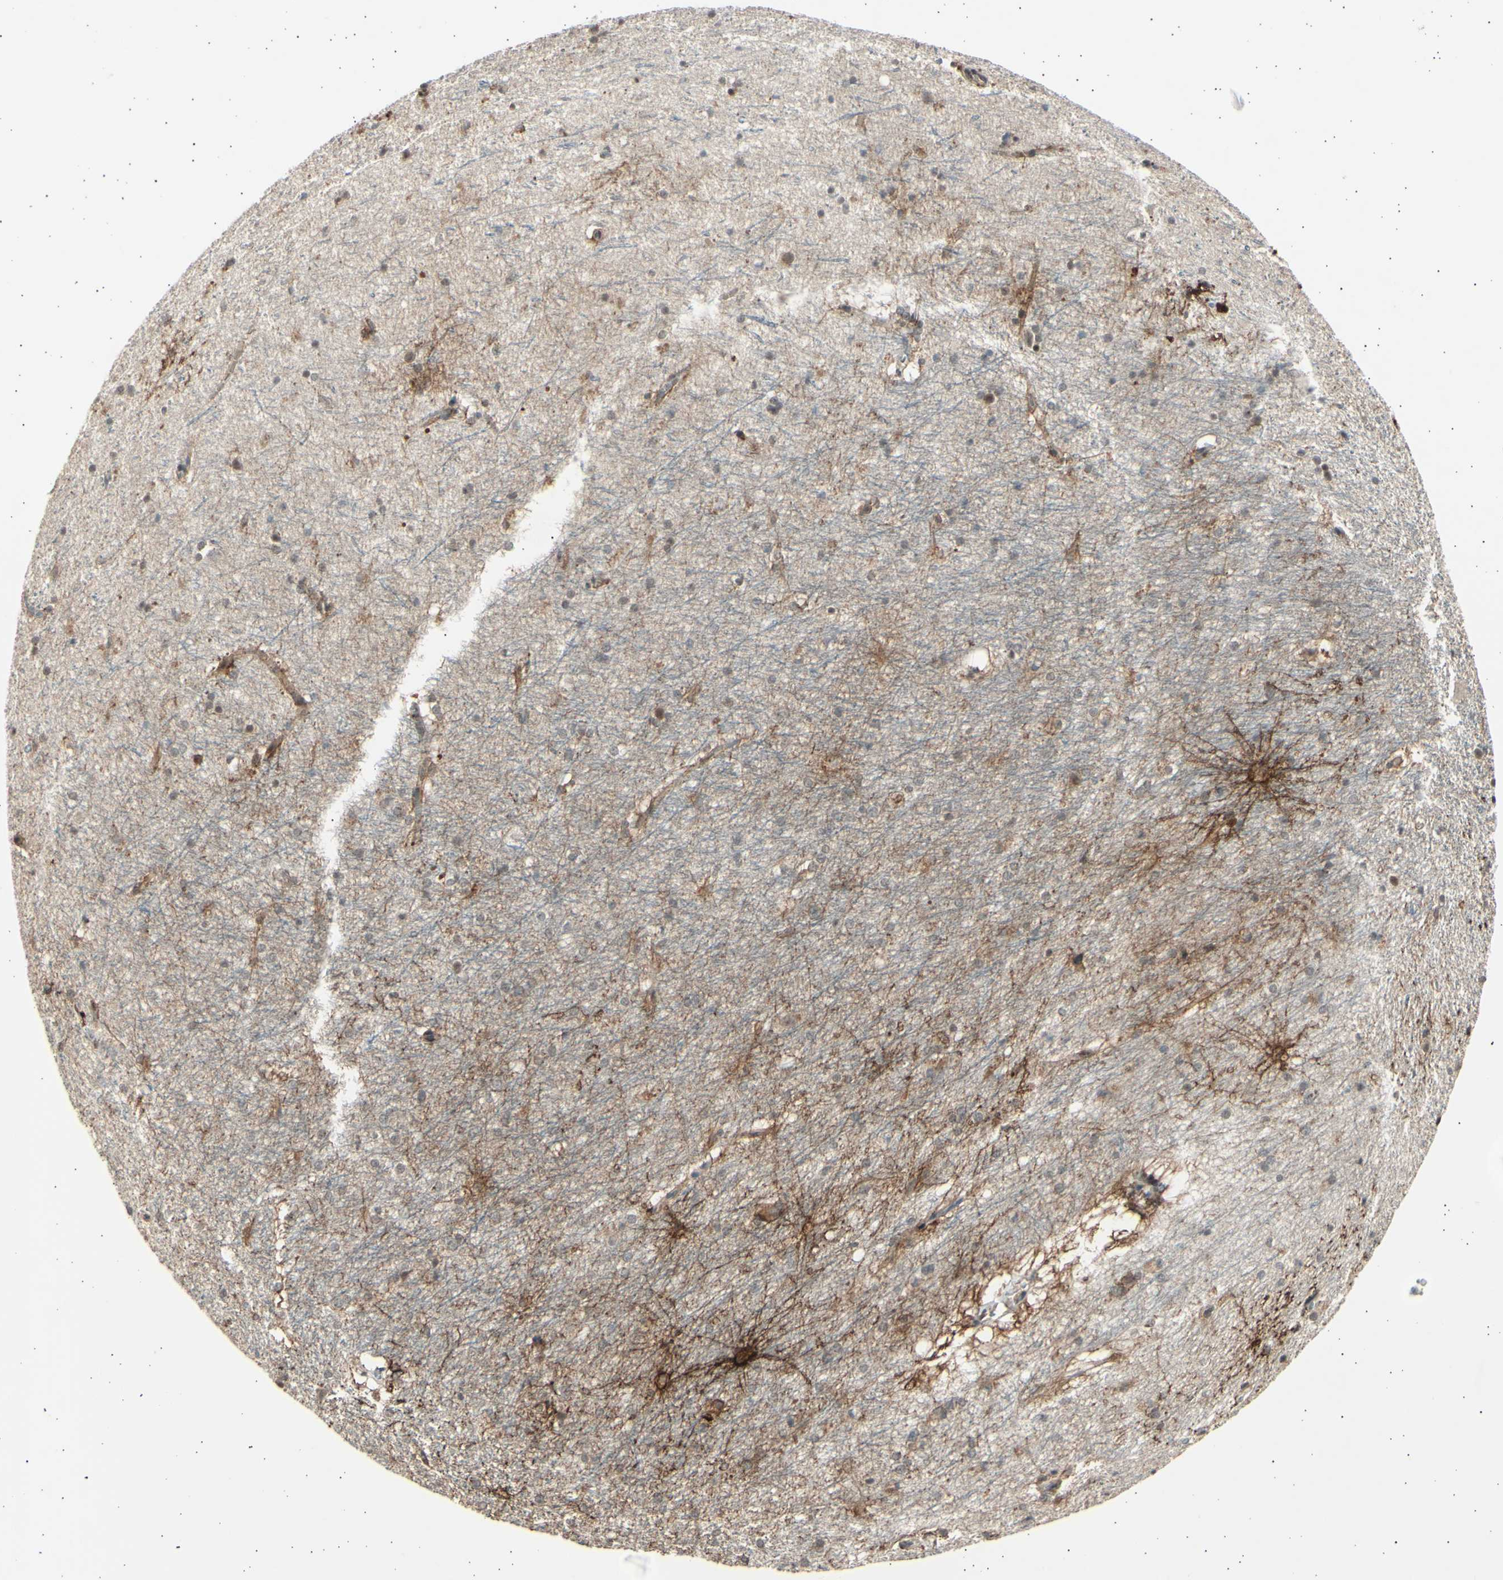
{"staining": {"intensity": "weak", "quantity": "25%-75%", "location": "cytoplasmic/membranous"}, "tissue": "hippocampus", "cell_type": "Glial cells", "image_type": "normal", "snomed": [{"axis": "morphology", "description": "Normal tissue, NOS"}, {"axis": "topography", "description": "Hippocampus"}], "caption": "IHC image of normal human hippocampus stained for a protein (brown), which displays low levels of weak cytoplasmic/membranous expression in approximately 25%-75% of glial cells.", "gene": "PSMD5", "patient": {"sex": "female", "age": 19}}